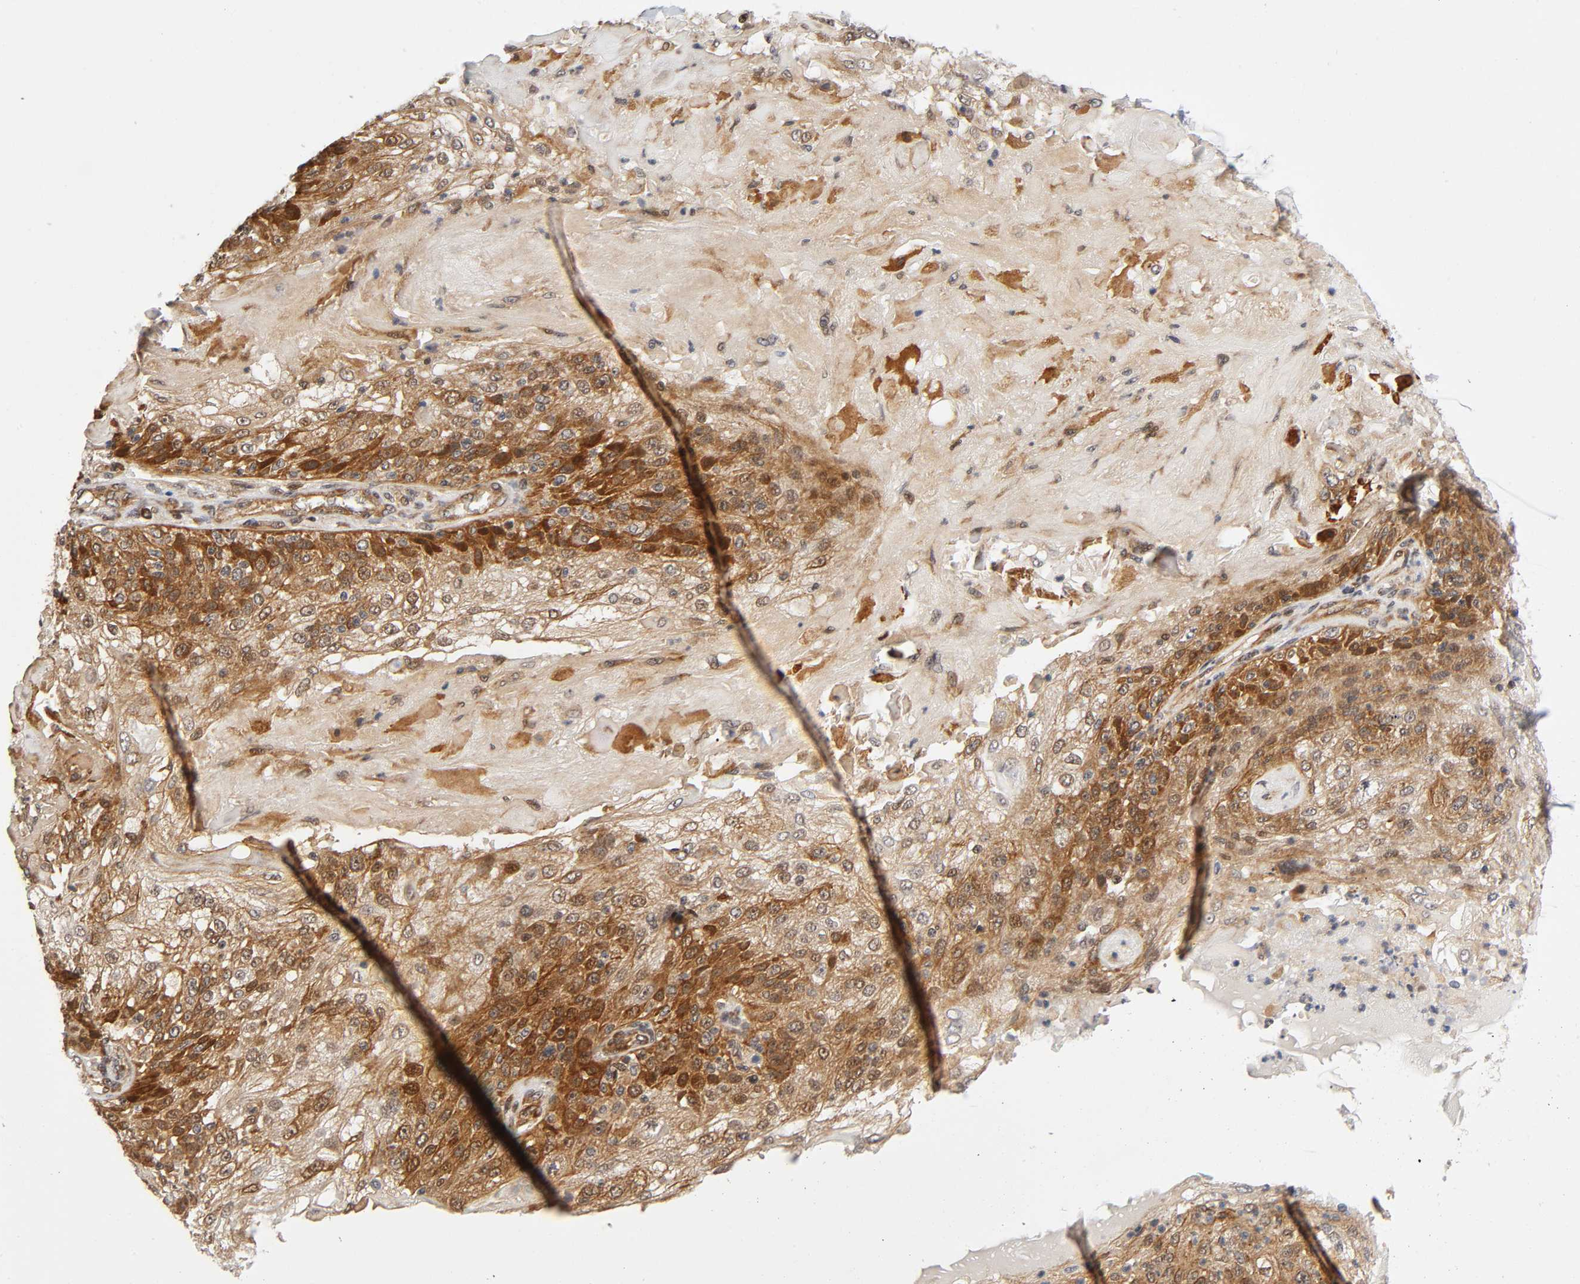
{"staining": {"intensity": "moderate", "quantity": ">75%", "location": "cytoplasmic/membranous"}, "tissue": "skin cancer", "cell_type": "Tumor cells", "image_type": "cancer", "snomed": [{"axis": "morphology", "description": "Normal tissue, NOS"}, {"axis": "morphology", "description": "Squamous cell carcinoma, NOS"}, {"axis": "topography", "description": "Skin"}], "caption": "A high-resolution histopathology image shows IHC staining of skin squamous cell carcinoma, which shows moderate cytoplasmic/membranous expression in approximately >75% of tumor cells.", "gene": "IQCJ-SCHIP1", "patient": {"sex": "female", "age": 83}}